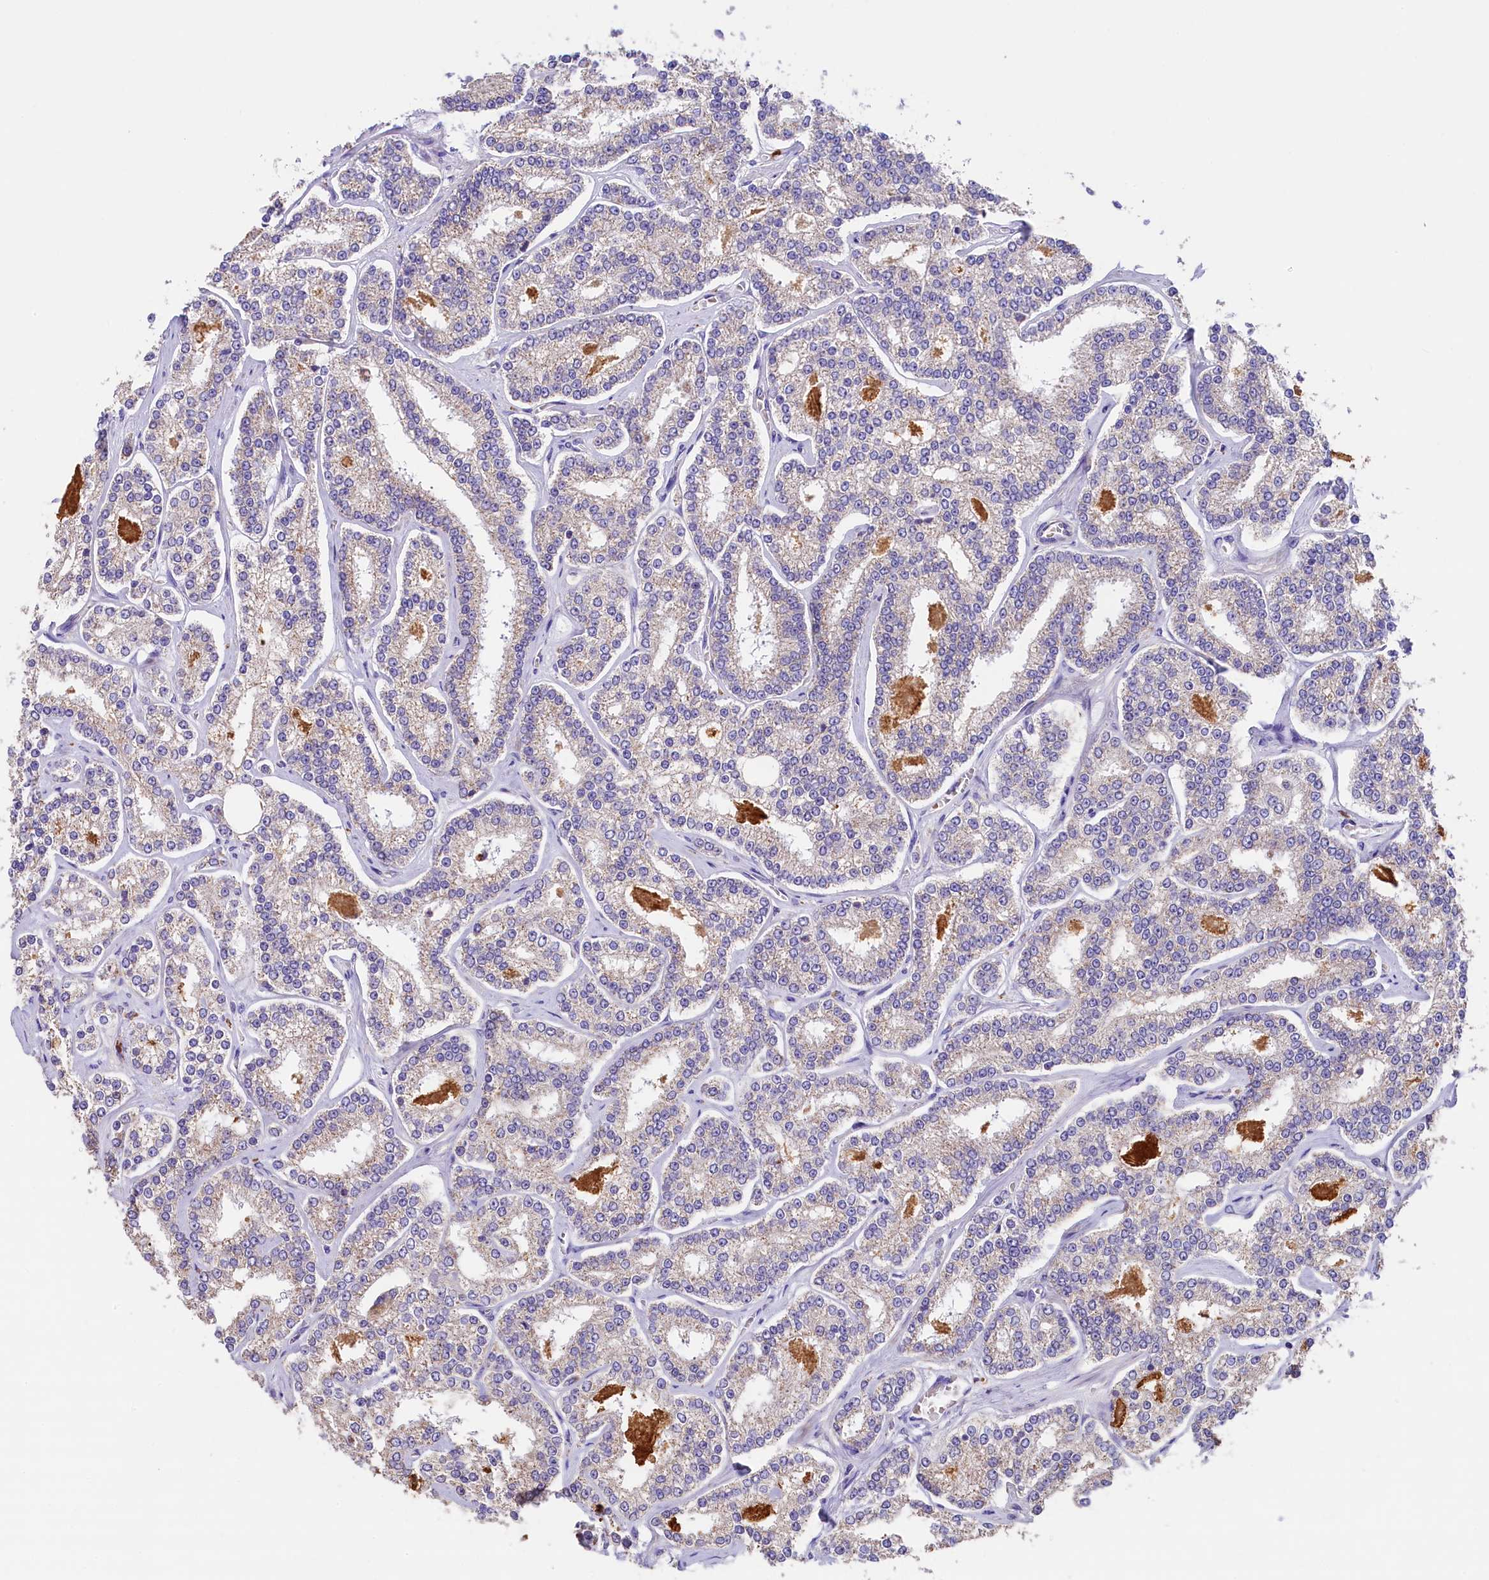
{"staining": {"intensity": "negative", "quantity": "none", "location": "none"}, "tissue": "prostate cancer", "cell_type": "Tumor cells", "image_type": "cancer", "snomed": [{"axis": "morphology", "description": "Normal tissue, NOS"}, {"axis": "morphology", "description": "Adenocarcinoma, High grade"}, {"axis": "topography", "description": "Prostate"}], "caption": "Human prostate cancer (high-grade adenocarcinoma) stained for a protein using immunohistochemistry (IHC) displays no staining in tumor cells.", "gene": "PMPCB", "patient": {"sex": "male", "age": 83}}